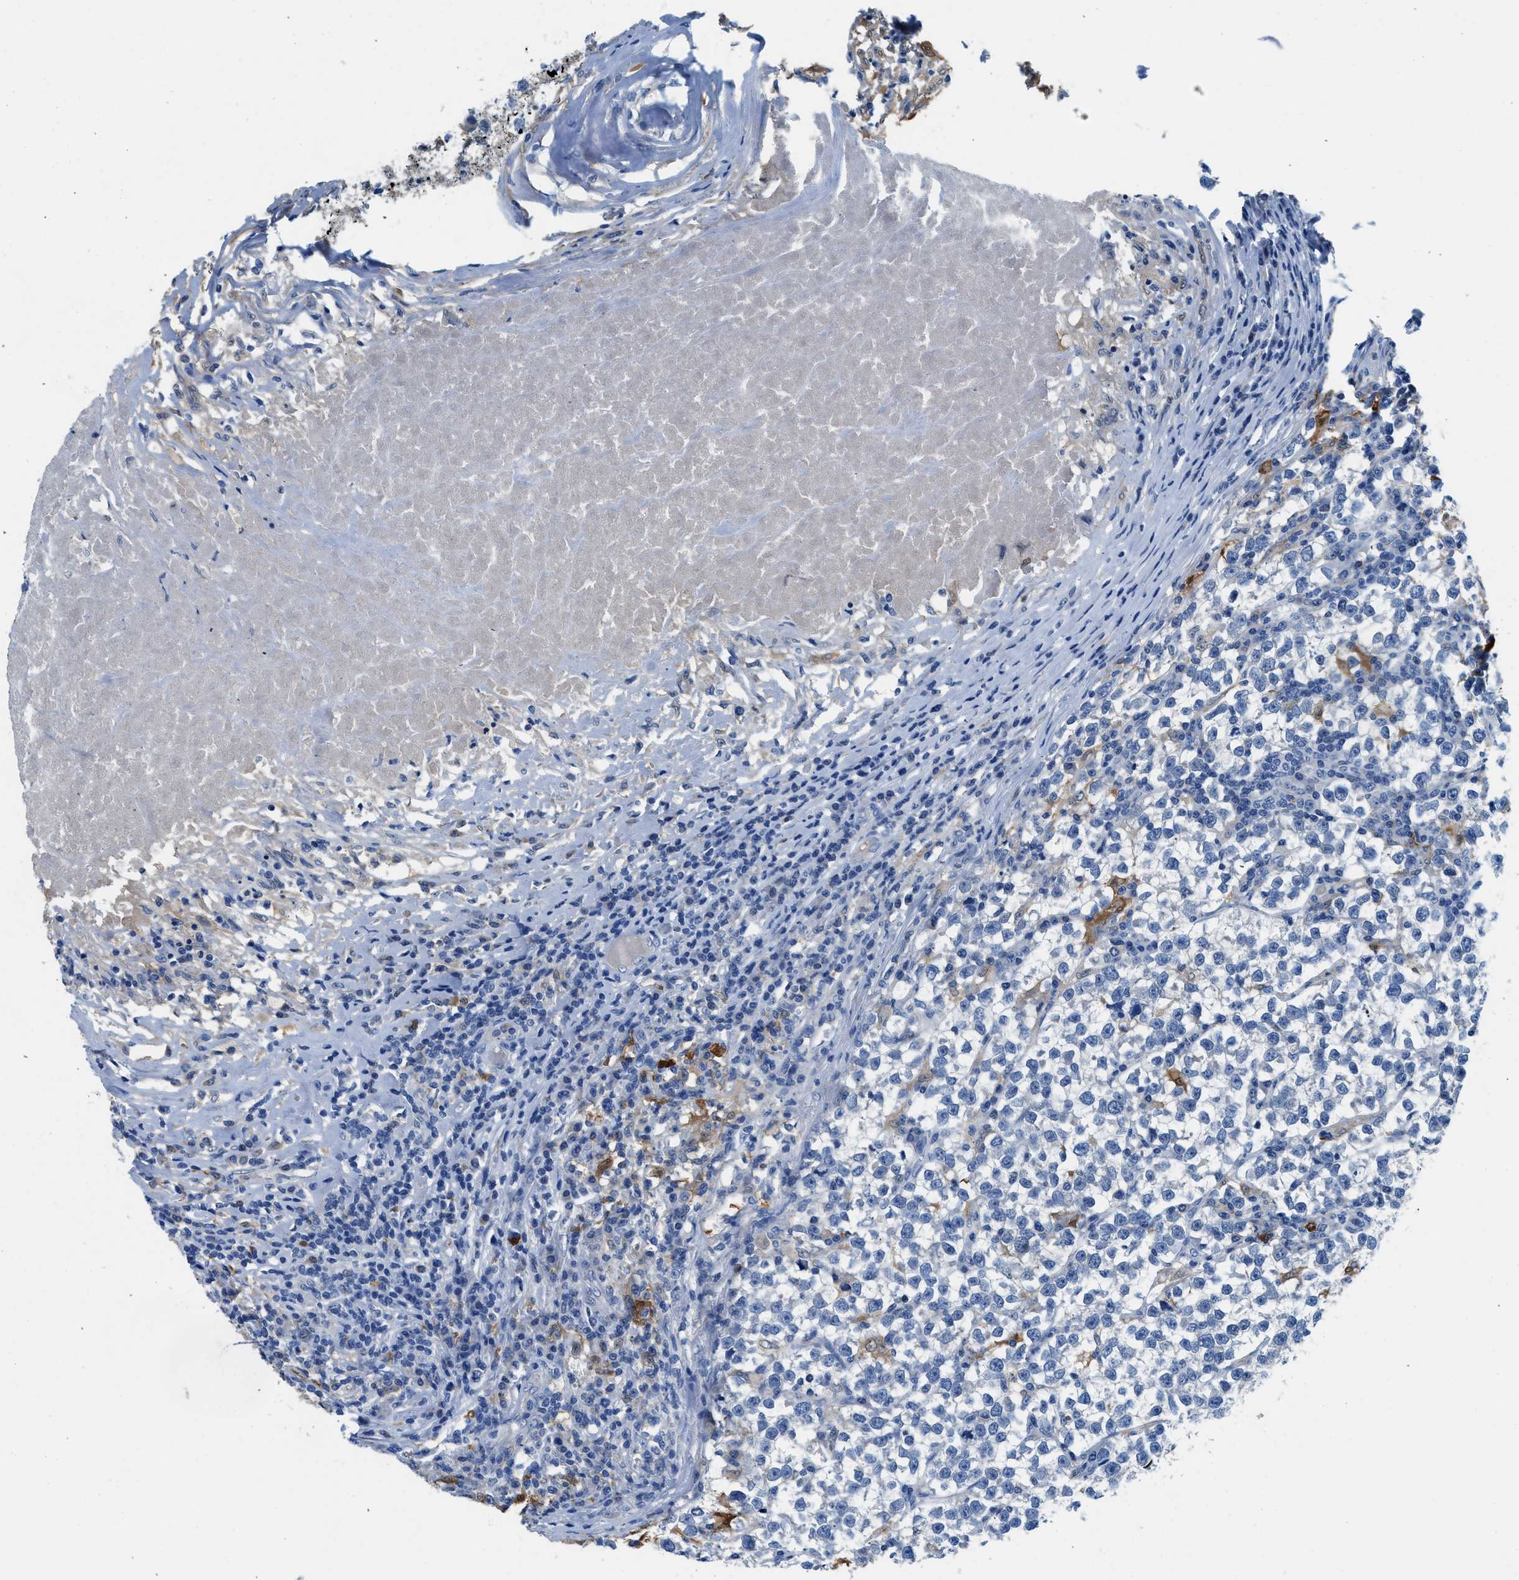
{"staining": {"intensity": "negative", "quantity": "none", "location": "none"}, "tissue": "testis cancer", "cell_type": "Tumor cells", "image_type": "cancer", "snomed": [{"axis": "morphology", "description": "Normal tissue, NOS"}, {"axis": "morphology", "description": "Seminoma, NOS"}, {"axis": "topography", "description": "Testis"}], "caption": "Micrograph shows no protein positivity in tumor cells of testis cancer (seminoma) tissue. (IHC, brightfield microscopy, high magnification).", "gene": "FADS6", "patient": {"sex": "male", "age": 43}}